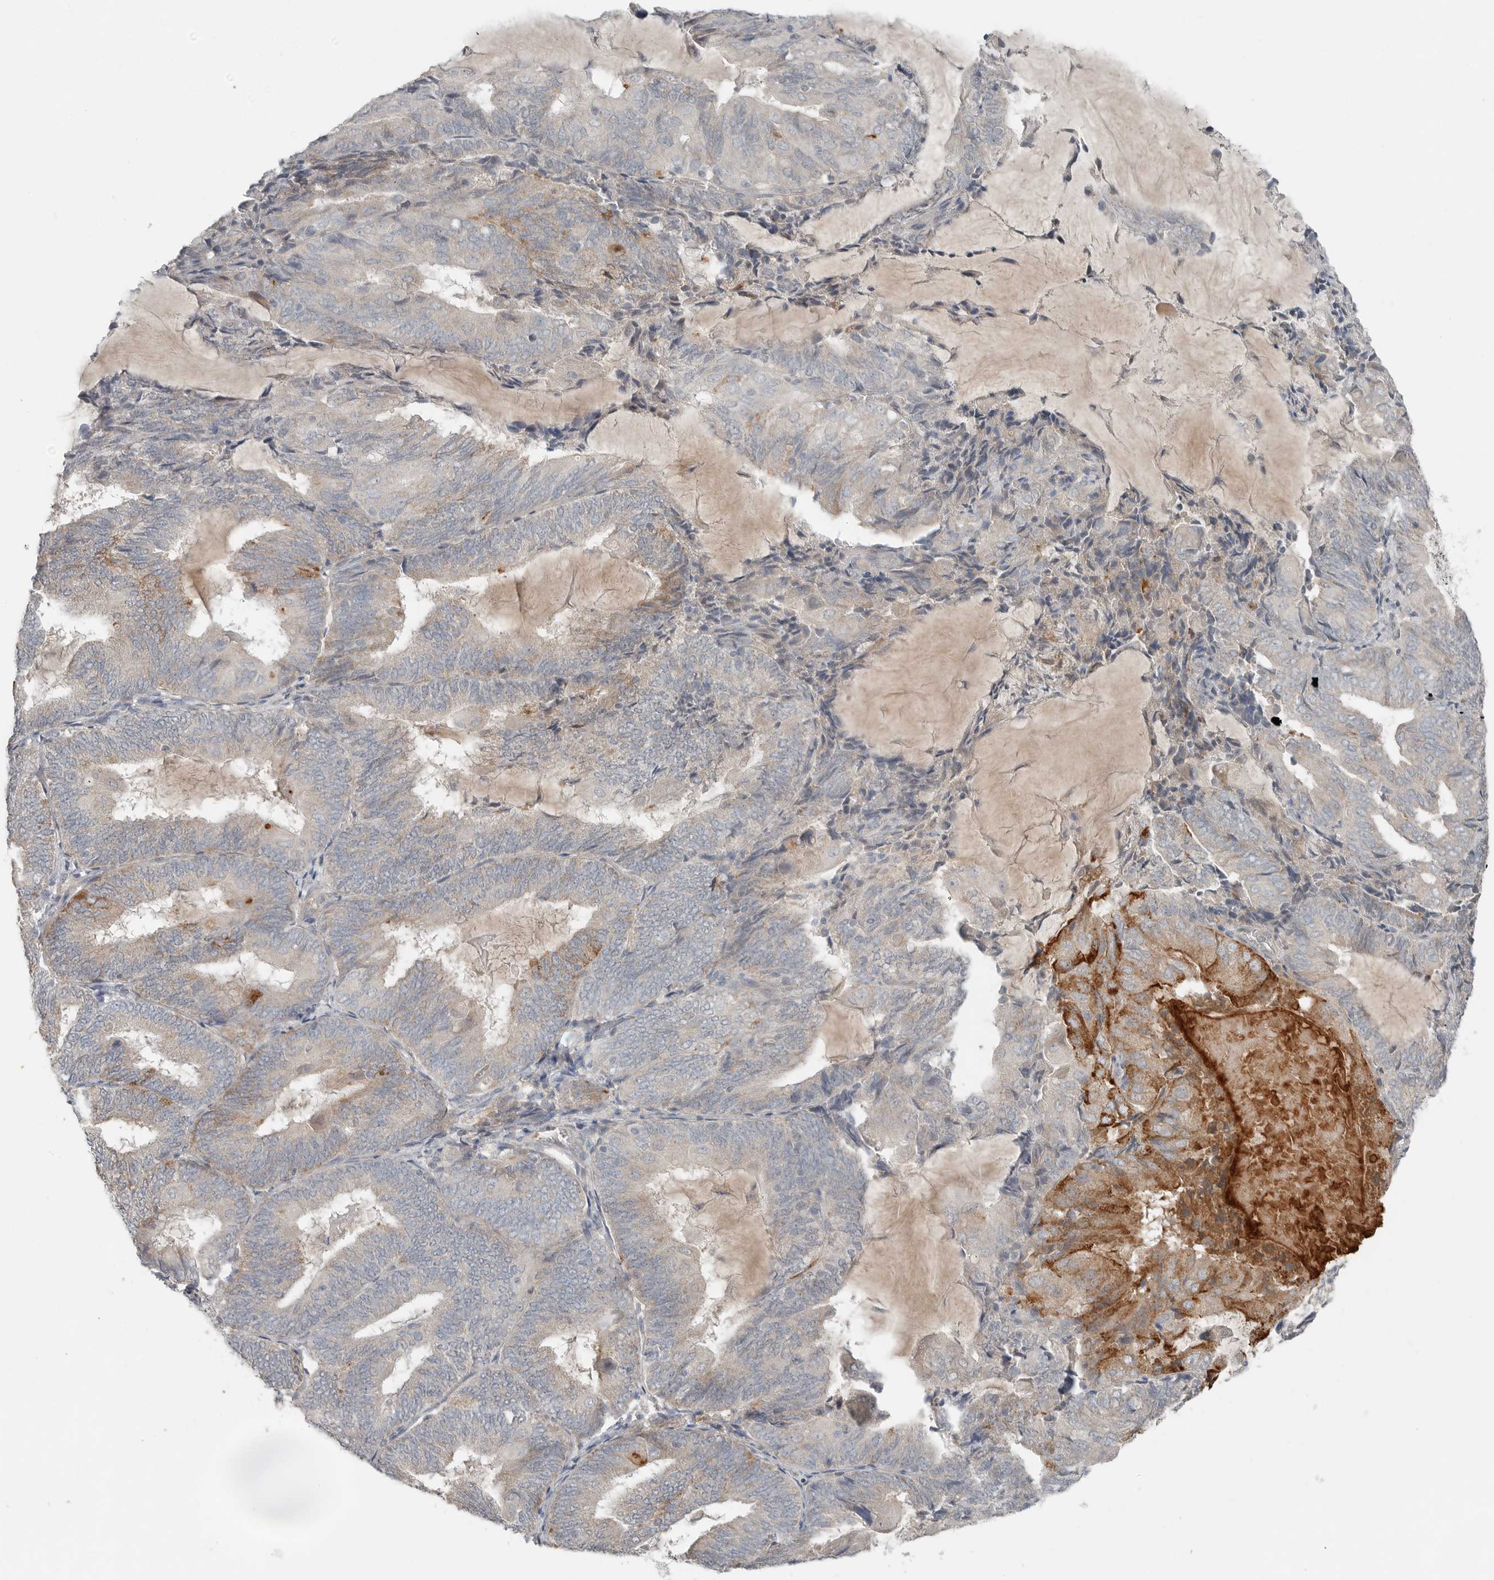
{"staining": {"intensity": "moderate", "quantity": "<25%", "location": "cytoplasmic/membranous"}, "tissue": "endometrial cancer", "cell_type": "Tumor cells", "image_type": "cancer", "snomed": [{"axis": "morphology", "description": "Adenocarcinoma, NOS"}, {"axis": "topography", "description": "Endometrium"}], "caption": "Approximately <25% of tumor cells in human endometrial adenocarcinoma exhibit moderate cytoplasmic/membranous protein positivity as visualized by brown immunohistochemical staining.", "gene": "FCRLB", "patient": {"sex": "female", "age": 81}}